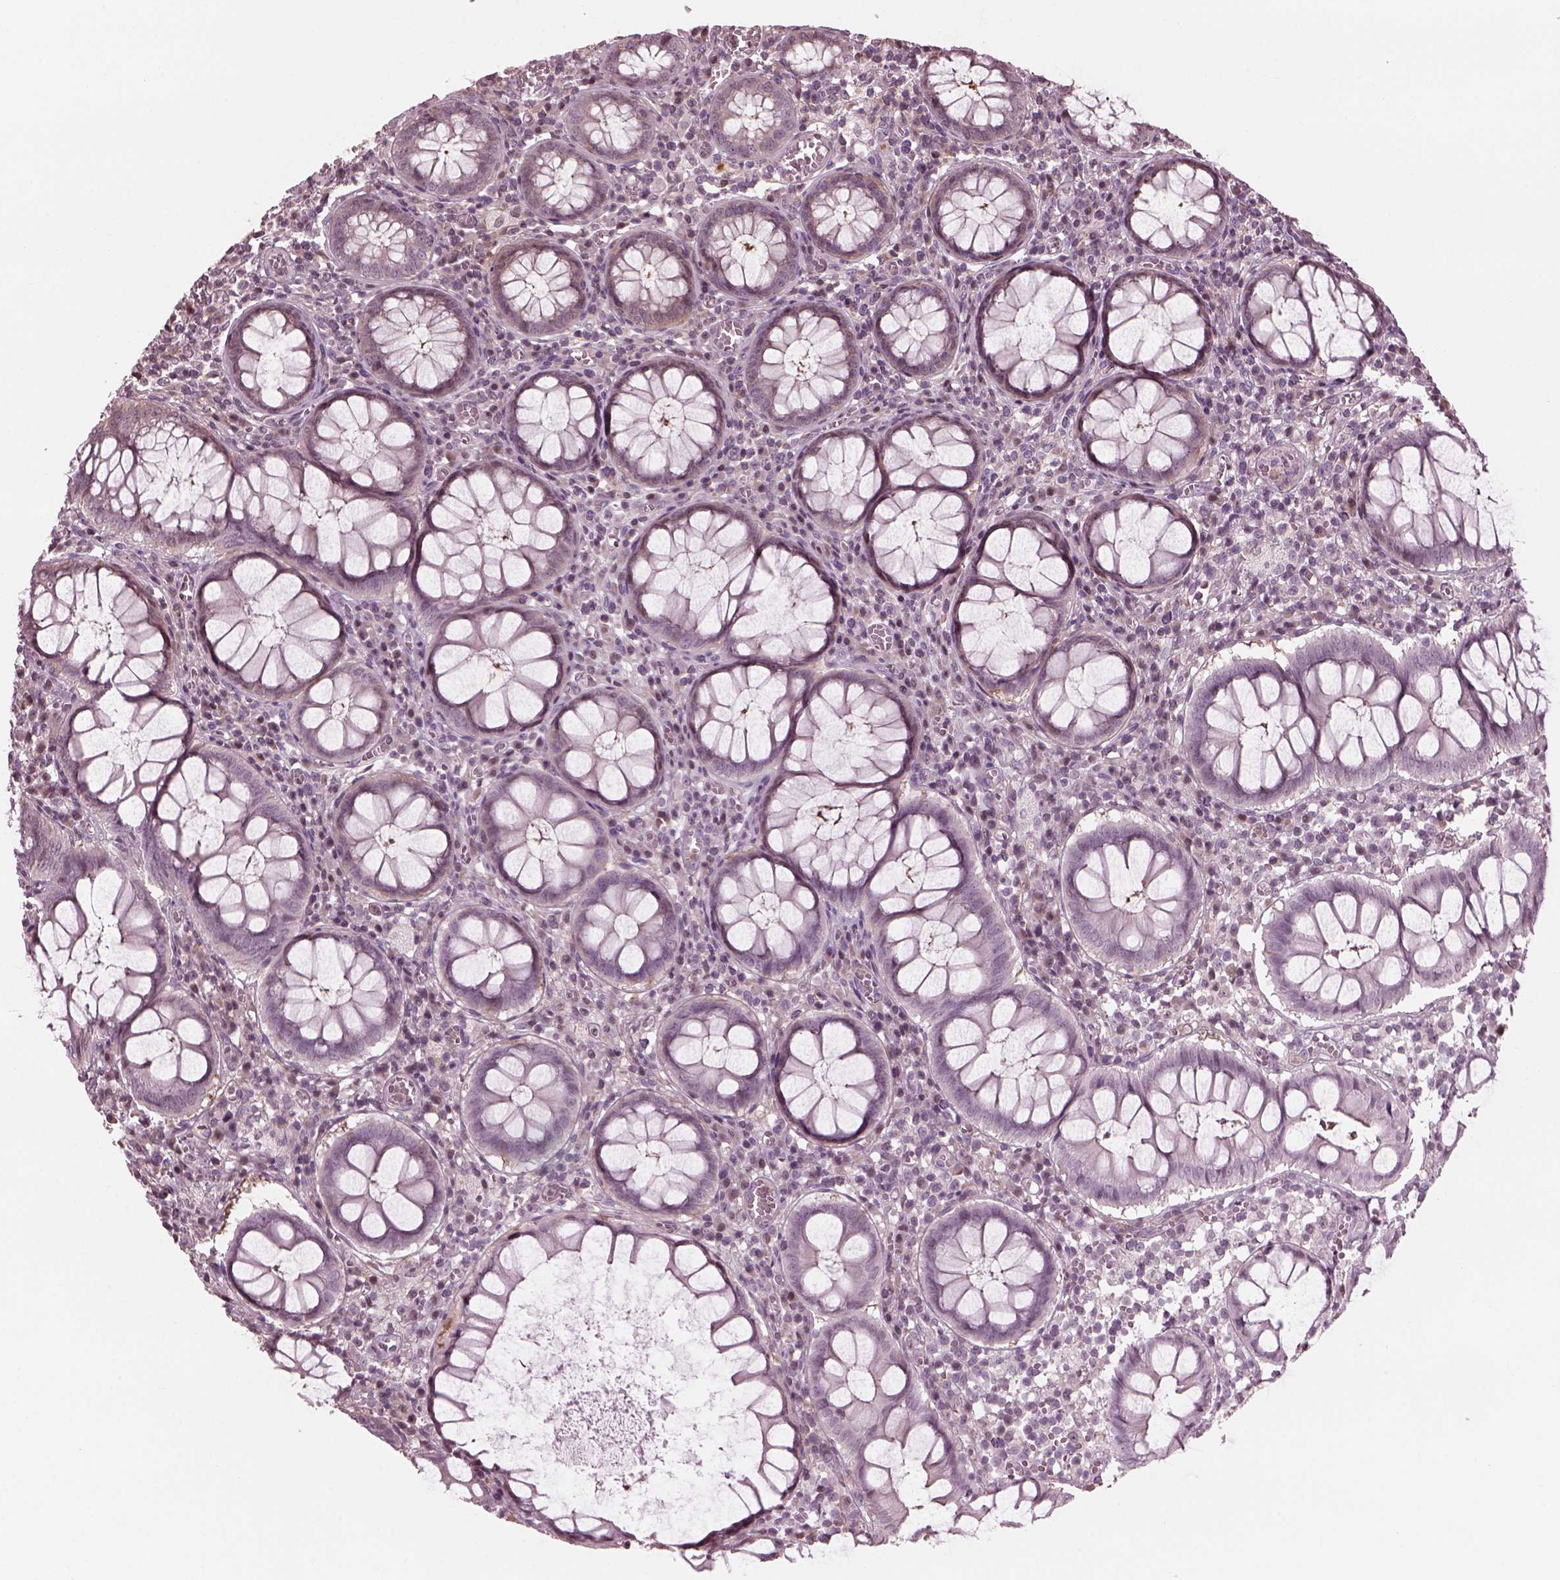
{"staining": {"intensity": "negative", "quantity": "none", "location": "none"}, "tissue": "colorectal cancer", "cell_type": "Tumor cells", "image_type": "cancer", "snomed": [{"axis": "morphology", "description": "Normal tissue, NOS"}, {"axis": "morphology", "description": "Adenocarcinoma, NOS"}, {"axis": "topography", "description": "Colon"}], "caption": "Protein analysis of colorectal adenocarcinoma reveals no significant expression in tumor cells.", "gene": "BFSP1", "patient": {"sex": "male", "age": 65}}